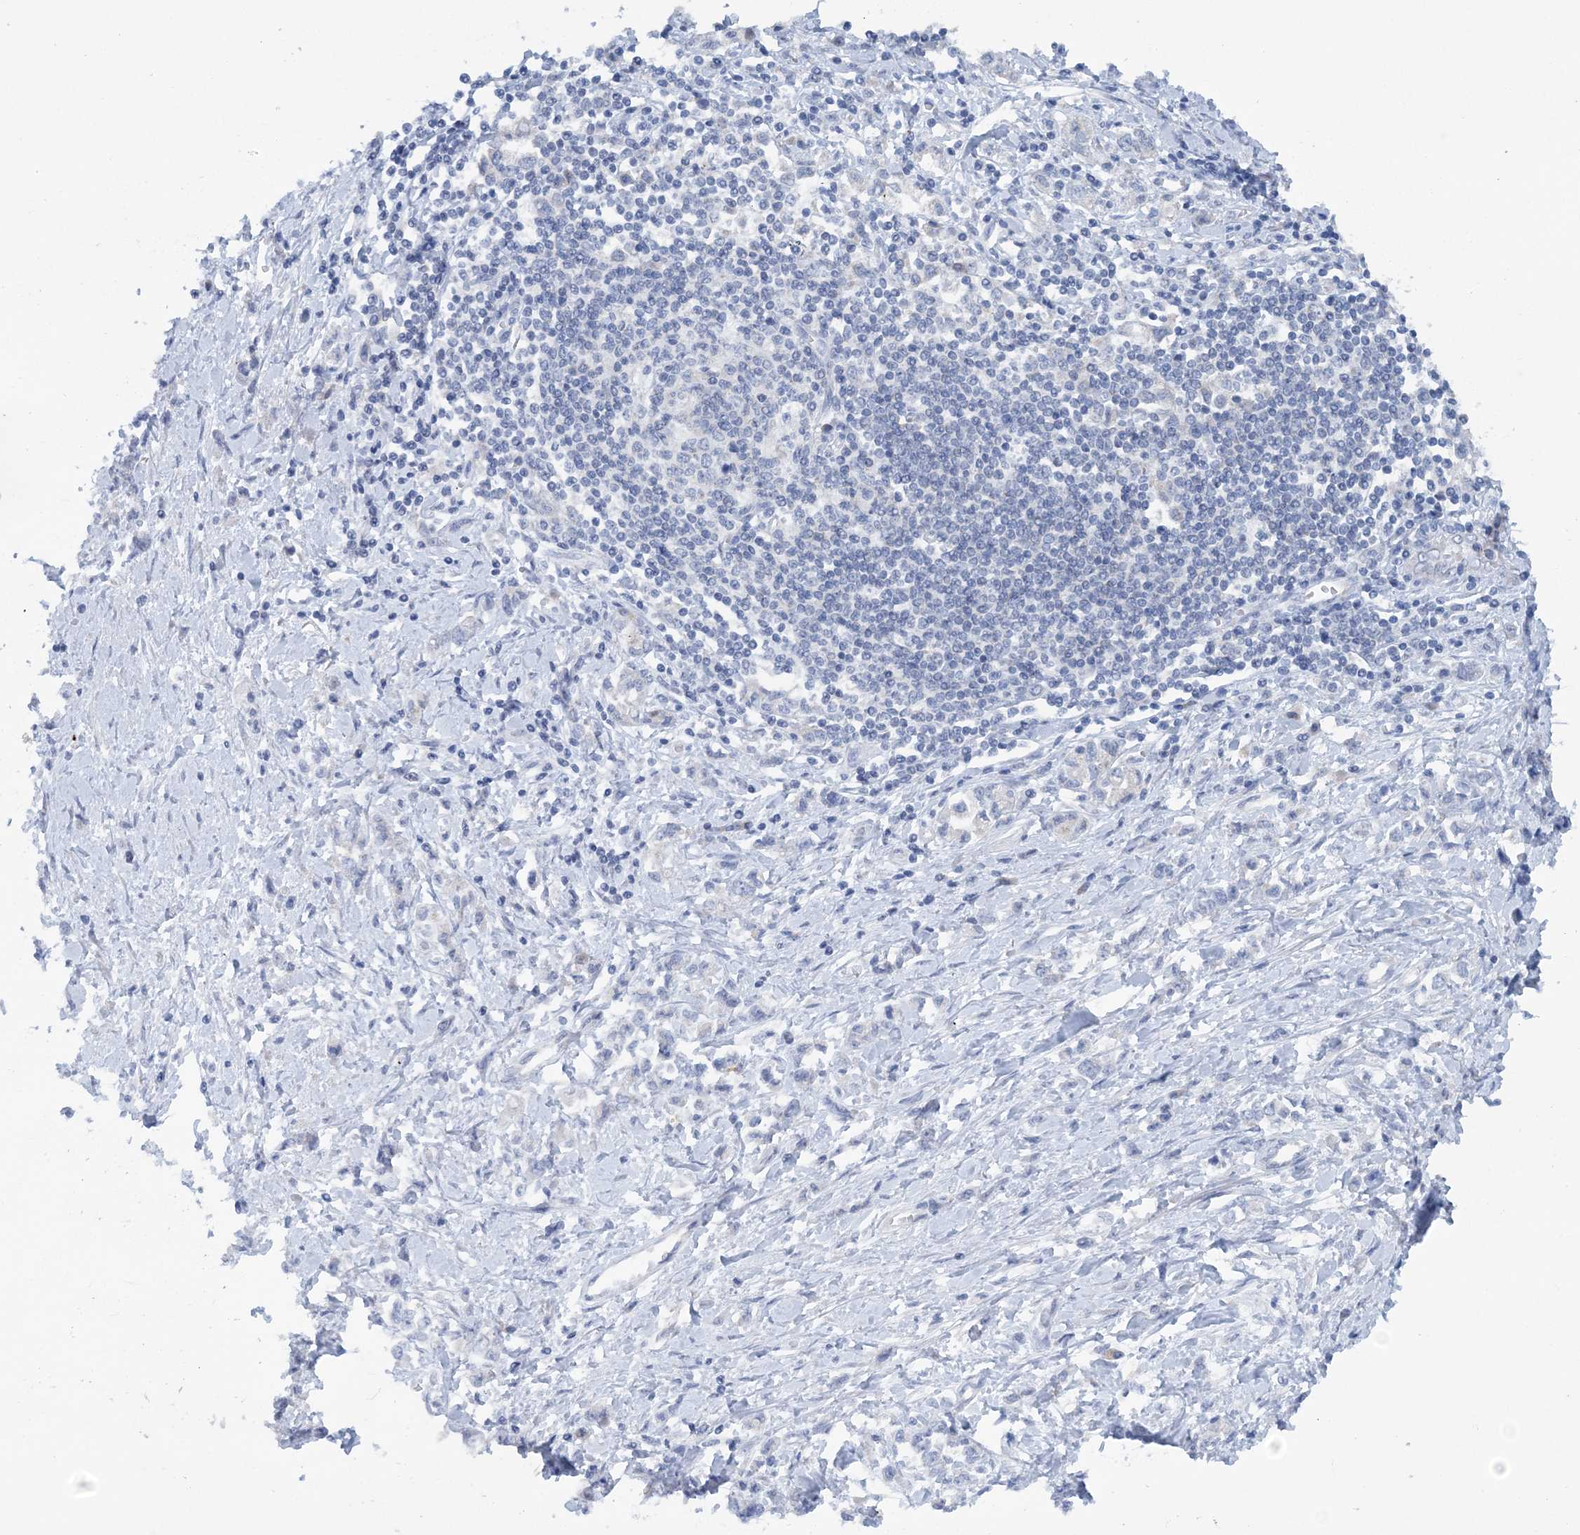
{"staining": {"intensity": "negative", "quantity": "none", "location": "none"}, "tissue": "stomach cancer", "cell_type": "Tumor cells", "image_type": "cancer", "snomed": [{"axis": "morphology", "description": "Adenocarcinoma, NOS"}, {"axis": "topography", "description": "Stomach"}], "caption": "IHC photomicrograph of human stomach adenocarcinoma stained for a protein (brown), which demonstrates no expression in tumor cells. Nuclei are stained in blue.", "gene": "COPE", "patient": {"sex": "female", "age": 76}}